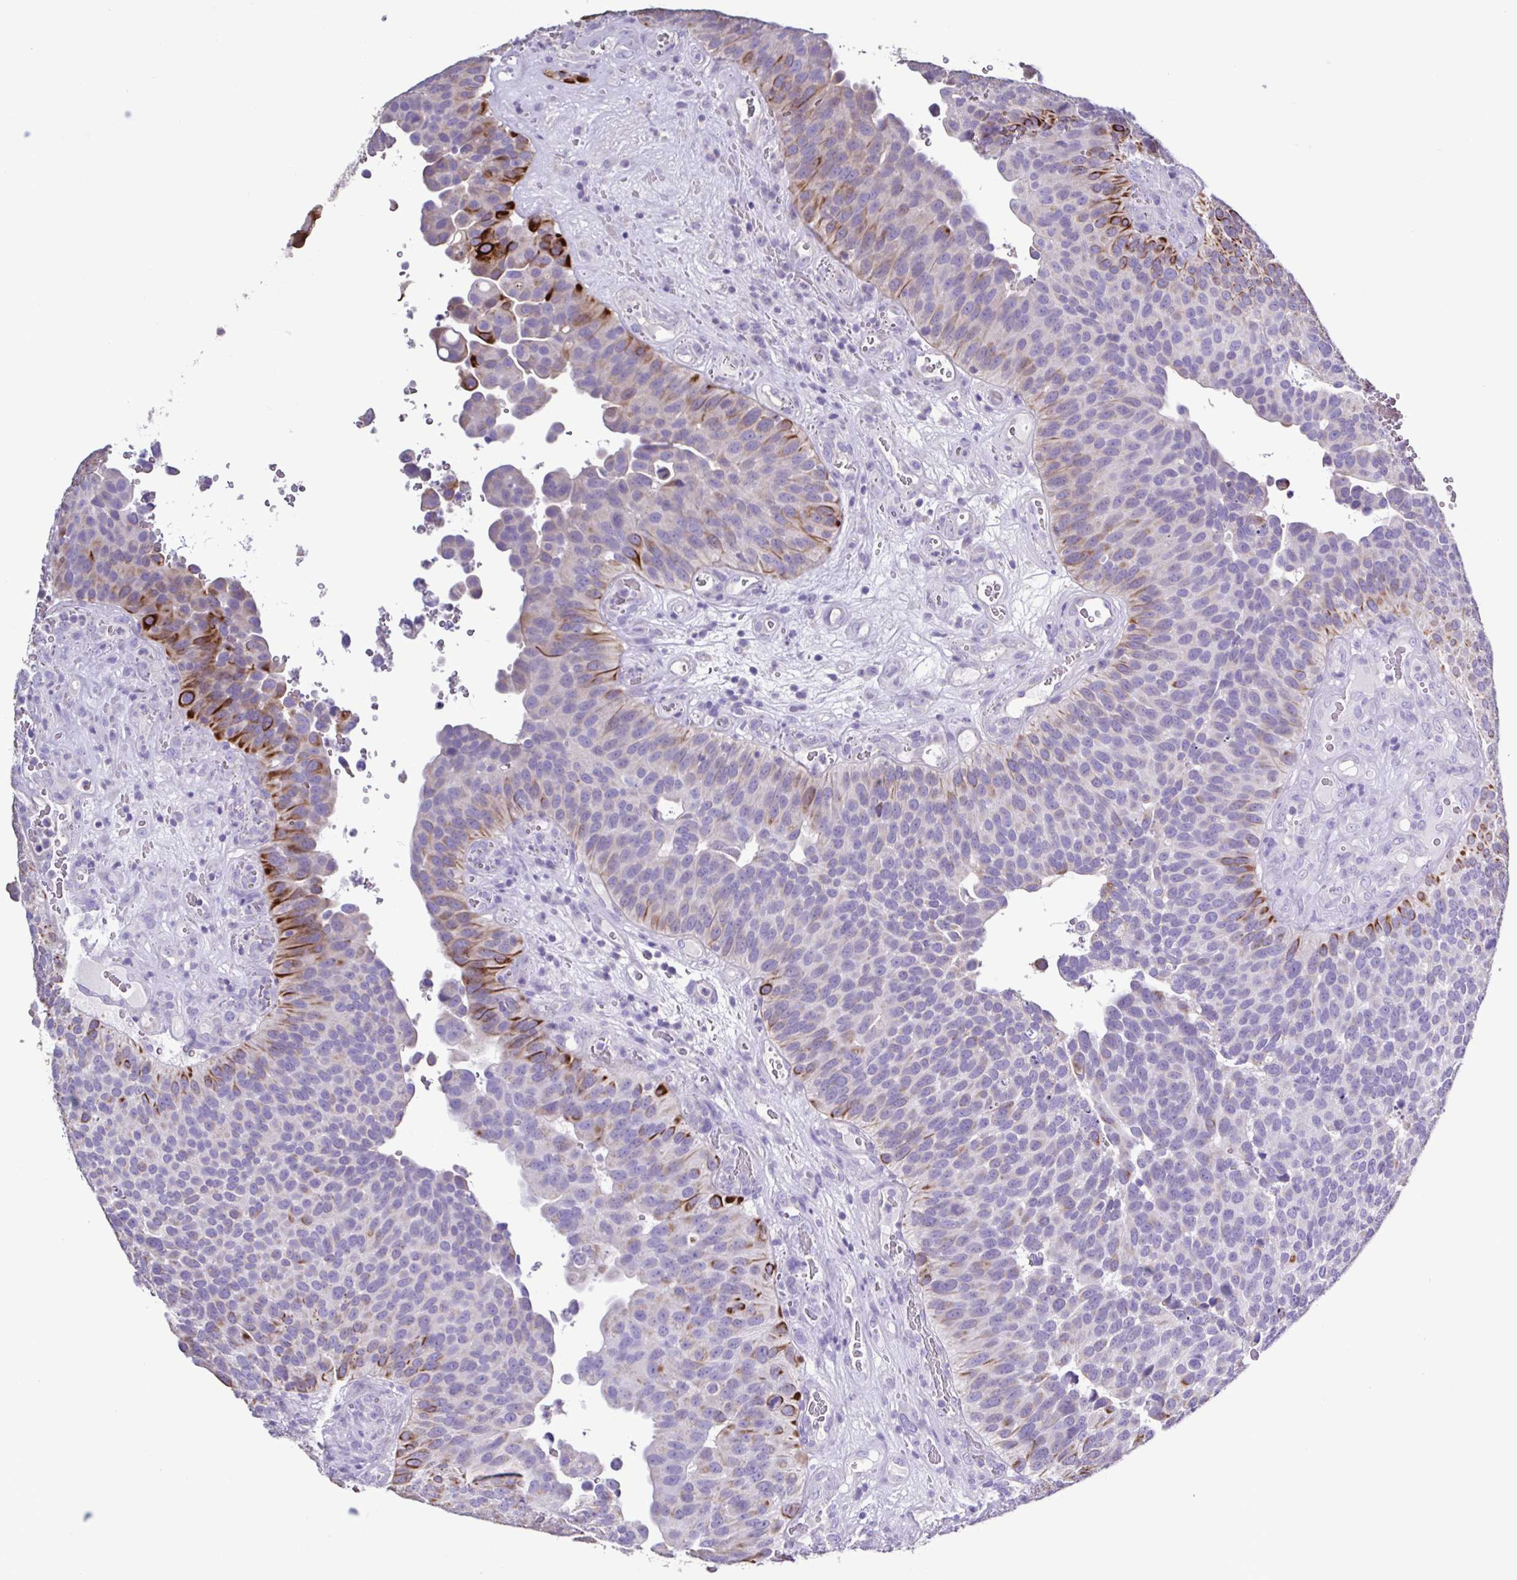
{"staining": {"intensity": "strong", "quantity": "<25%", "location": "cytoplasmic/membranous"}, "tissue": "urothelial cancer", "cell_type": "Tumor cells", "image_type": "cancer", "snomed": [{"axis": "morphology", "description": "Urothelial carcinoma, Low grade"}, {"axis": "topography", "description": "Urinary bladder"}], "caption": "A brown stain highlights strong cytoplasmic/membranous positivity of a protein in urothelial cancer tumor cells.", "gene": "PLA2G4E", "patient": {"sex": "male", "age": 76}}